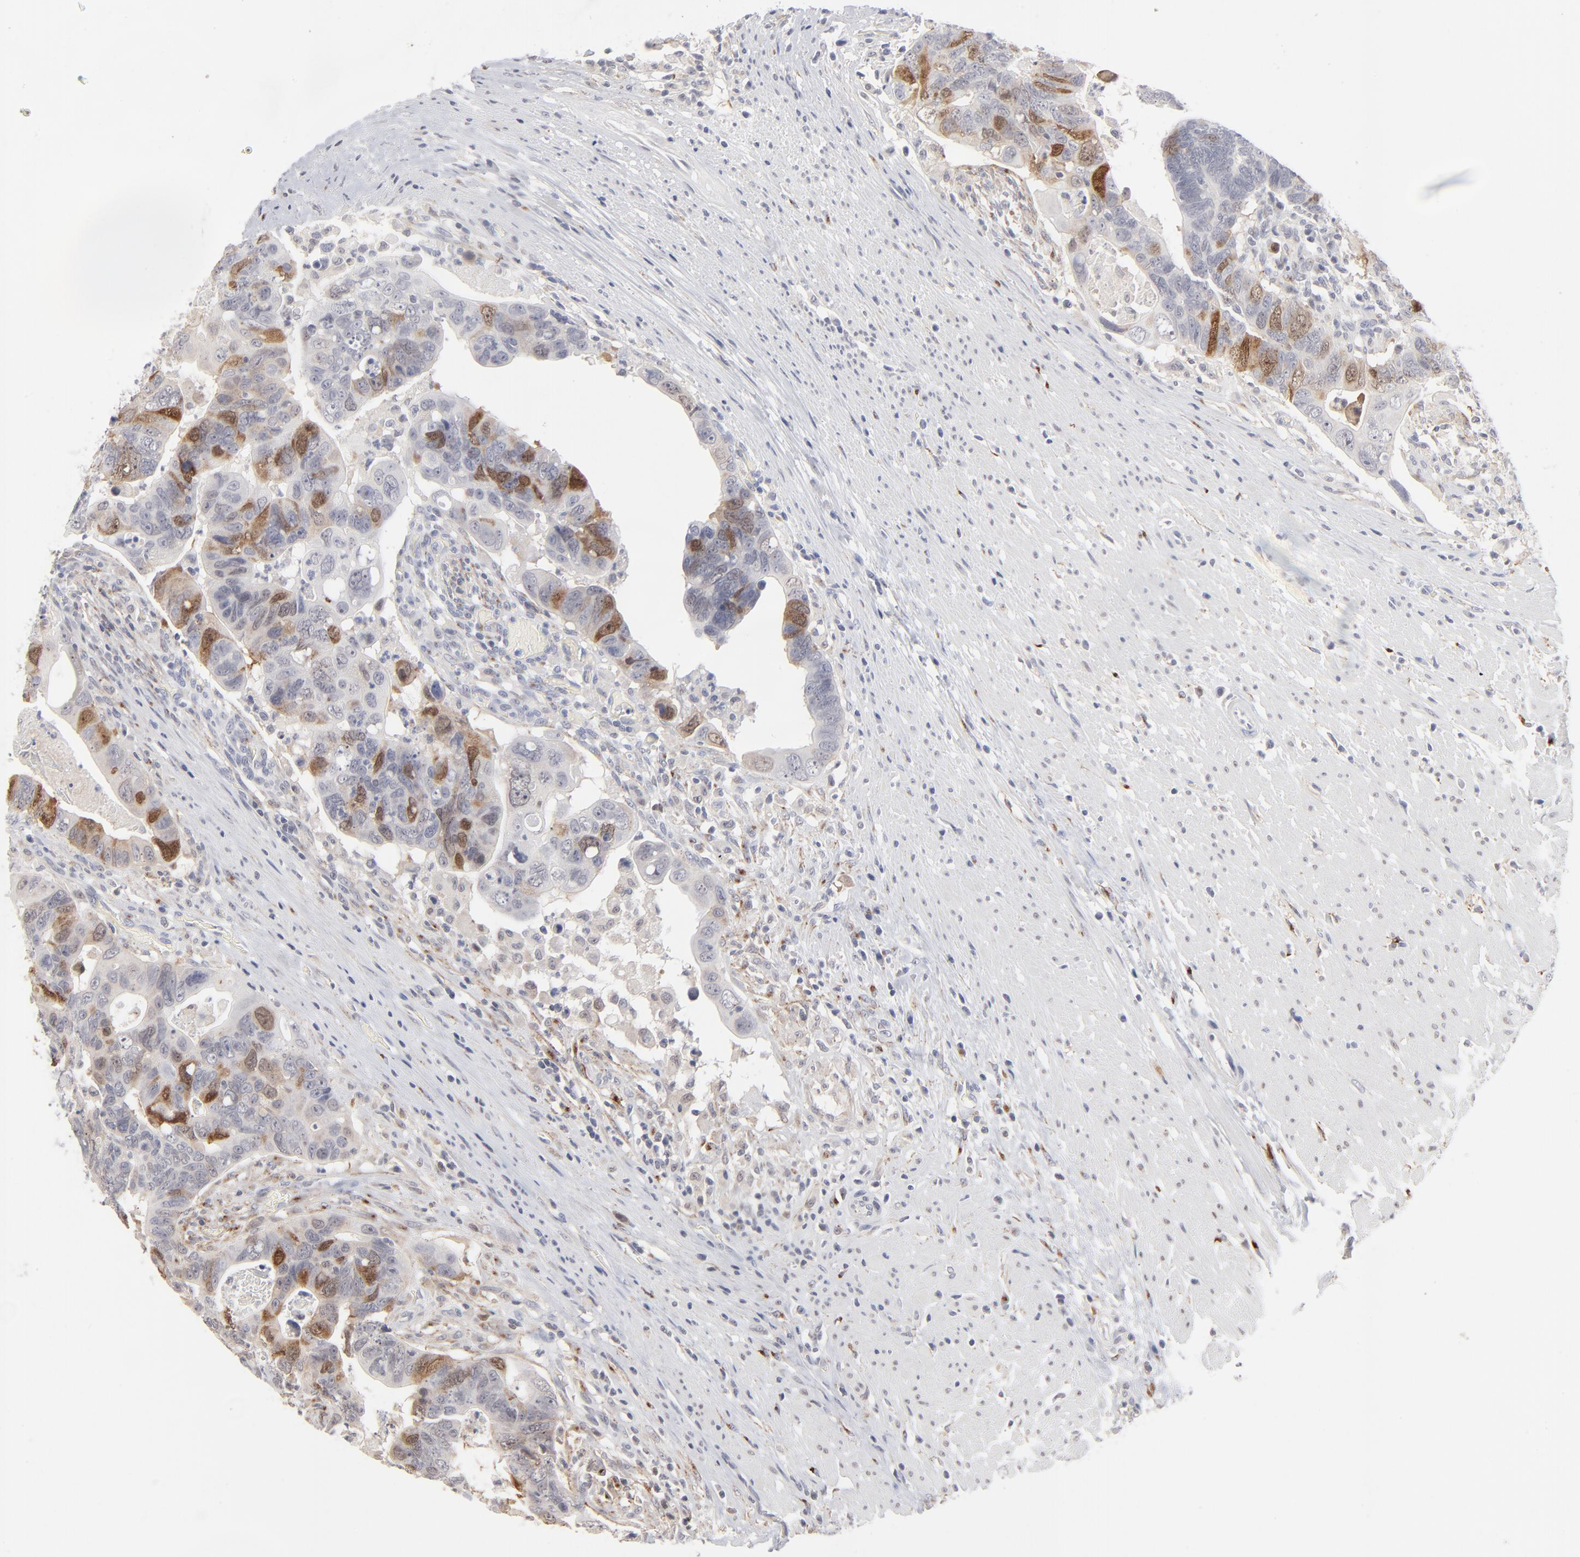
{"staining": {"intensity": "moderate", "quantity": "<25%", "location": "cytoplasmic/membranous,nuclear"}, "tissue": "colorectal cancer", "cell_type": "Tumor cells", "image_type": "cancer", "snomed": [{"axis": "morphology", "description": "Adenocarcinoma, NOS"}, {"axis": "topography", "description": "Rectum"}], "caption": "Colorectal cancer (adenocarcinoma) stained with immunohistochemistry (IHC) exhibits moderate cytoplasmic/membranous and nuclear positivity in approximately <25% of tumor cells.", "gene": "AURKA", "patient": {"sex": "male", "age": 53}}